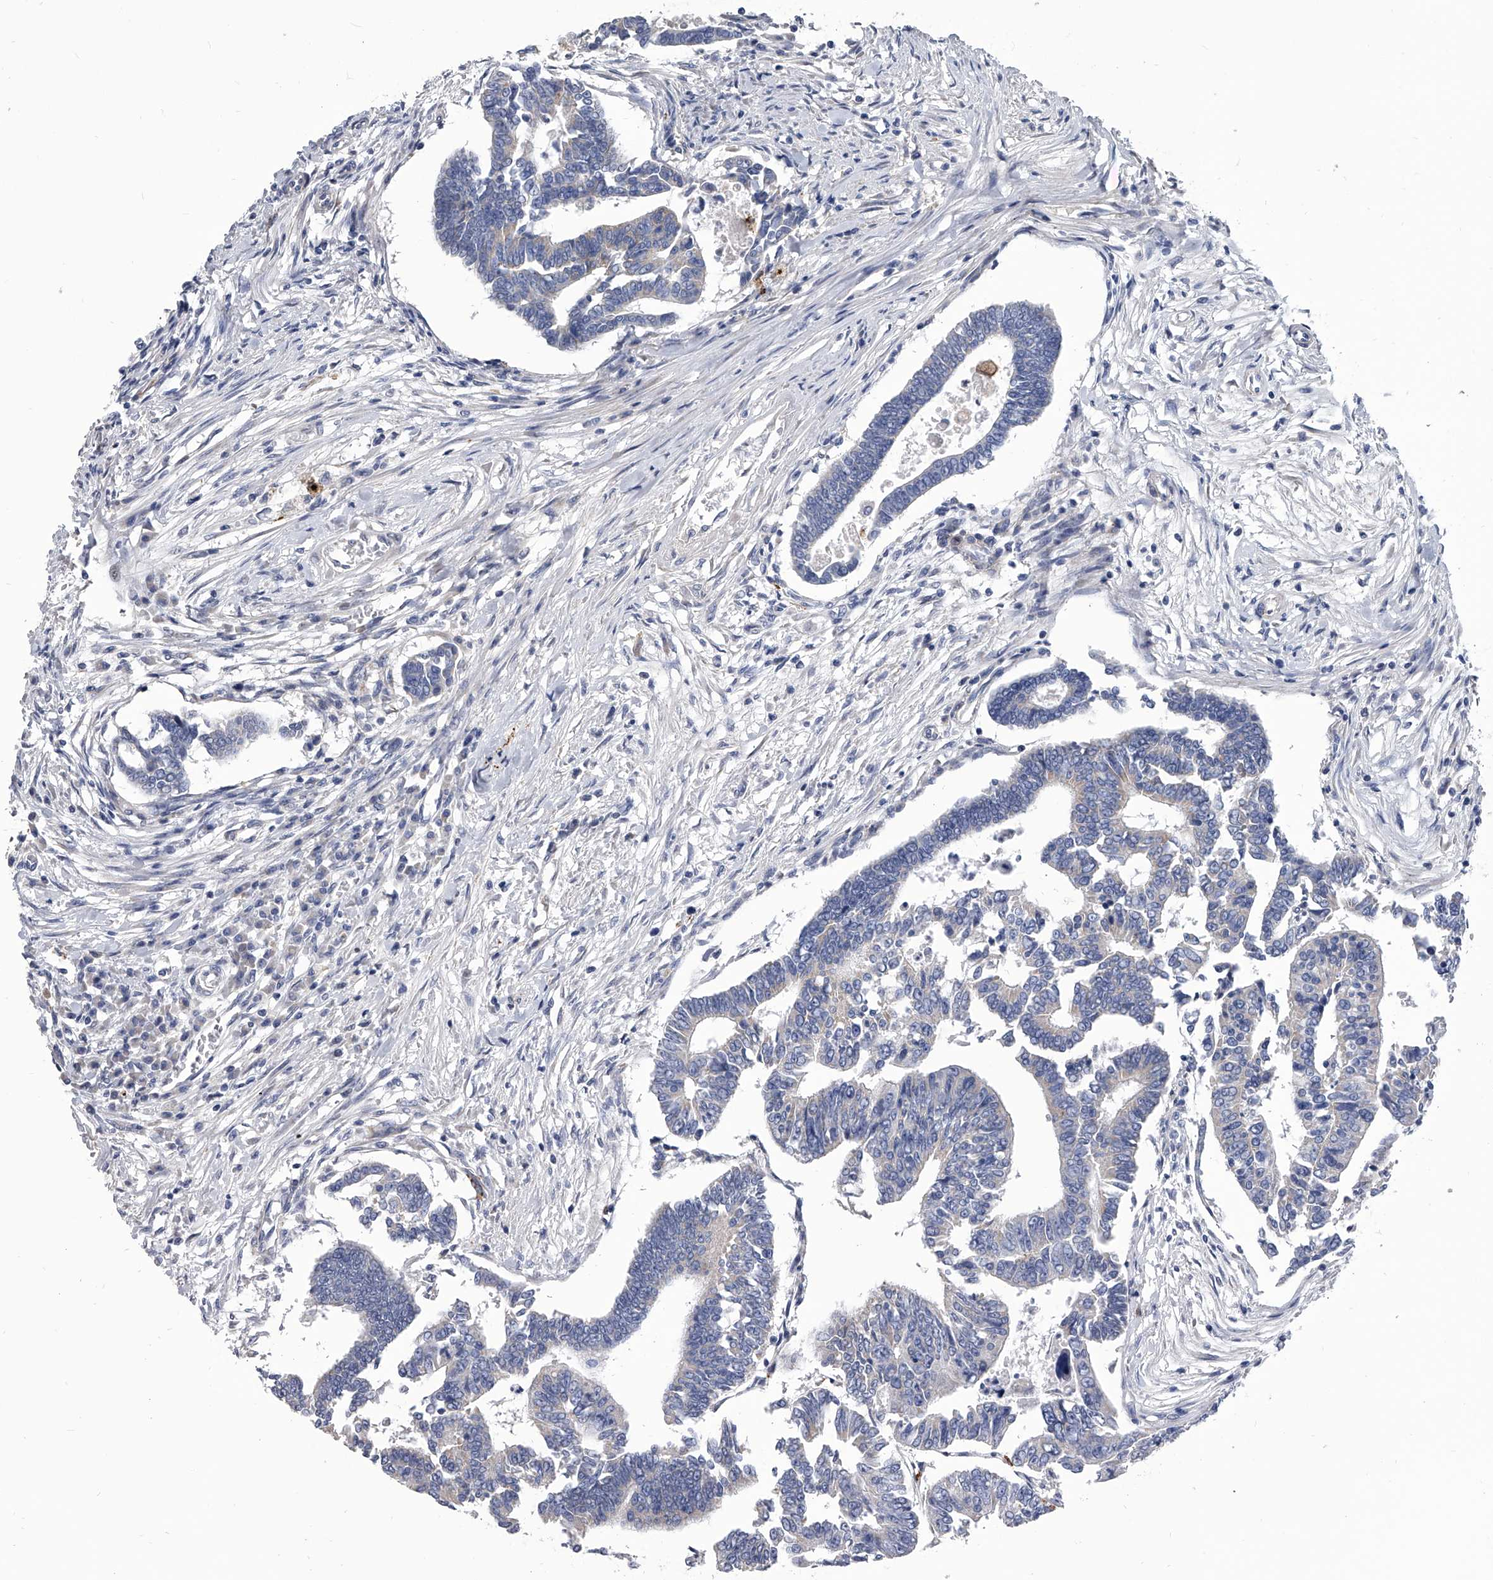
{"staining": {"intensity": "negative", "quantity": "none", "location": "none"}, "tissue": "colorectal cancer", "cell_type": "Tumor cells", "image_type": "cancer", "snomed": [{"axis": "morphology", "description": "Adenocarcinoma, NOS"}, {"axis": "topography", "description": "Rectum"}], "caption": "Image shows no protein expression in tumor cells of adenocarcinoma (colorectal) tissue.", "gene": "SPP1", "patient": {"sex": "female", "age": 65}}